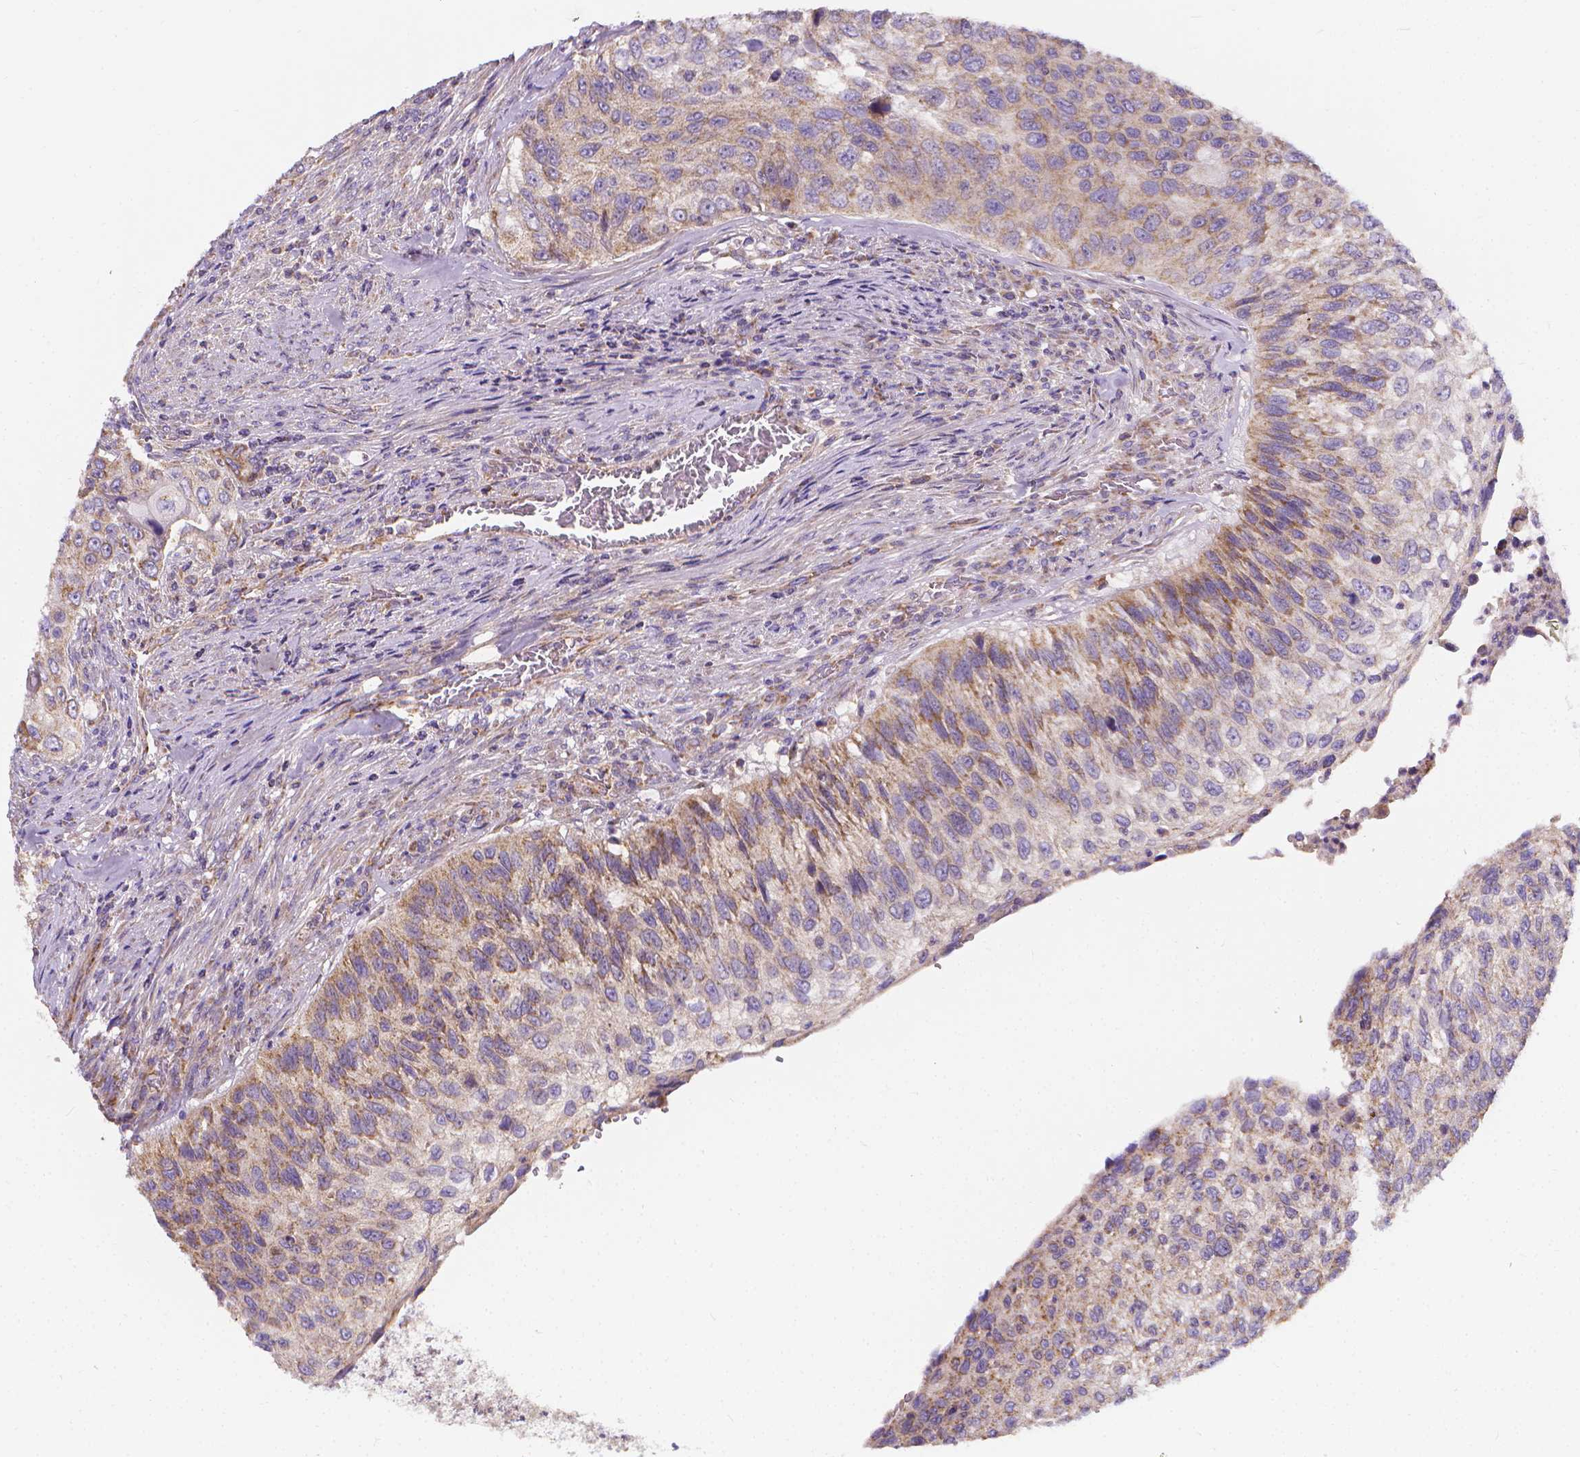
{"staining": {"intensity": "weak", "quantity": ">75%", "location": "cytoplasmic/membranous"}, "tissue": "urothelial cancer", "cell_type": "Tumor cells", "image_type": "cancer", "snomed": [{"axis": "morphology", "description": "Urothelial carcinoma, High grade"}, {"axis": "topography", "description": "Urinary bladder"}], "caption": "Immunohistochemical staining of urothelial cancer demonstrates weak cytoplasmic/membranous protein positivity in approximately >75% of tumor cells.", "gene": "SNCAIP", "patient": {"sex": "female", "age": 60}}